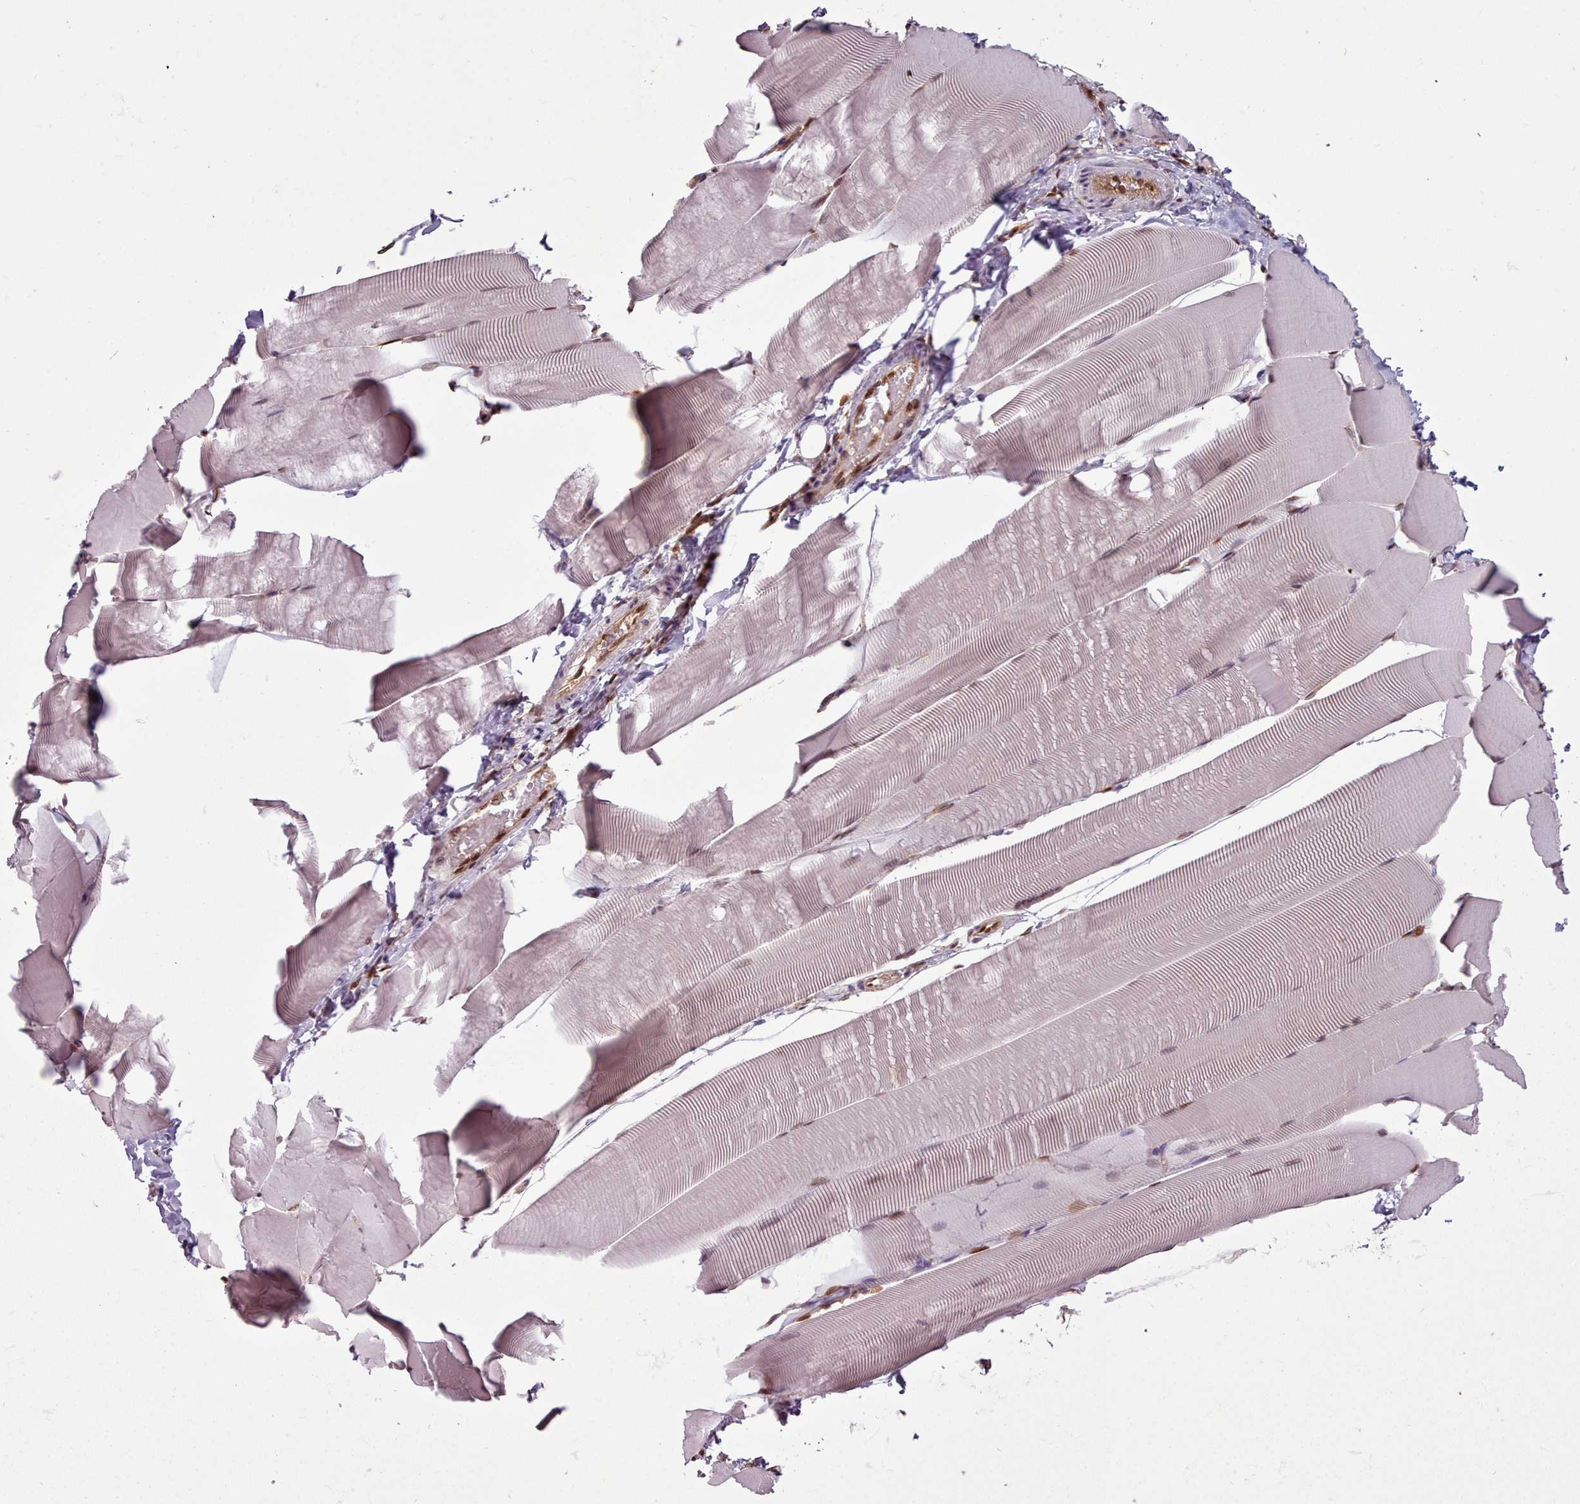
{"staining": {"intensity": "strong", "quantity": "25%-75%", "location": "nuclear"}, "tissue": "skeletal muscle", "cell_type": "Myocytes", "image_type": "normal", "snomed": [{"axis": "morphology", "description": "Normal tissue, NOS"}, {"axis": "topography", "description": "Skeletal muscle"}], "caption": "Protein expression analysis of benign skeletal muscle displays strong nuclear staining in about 25%-75% of myocytes.", "gene": "RPS27A", "patient": {"sex": "male", "age": 25}}